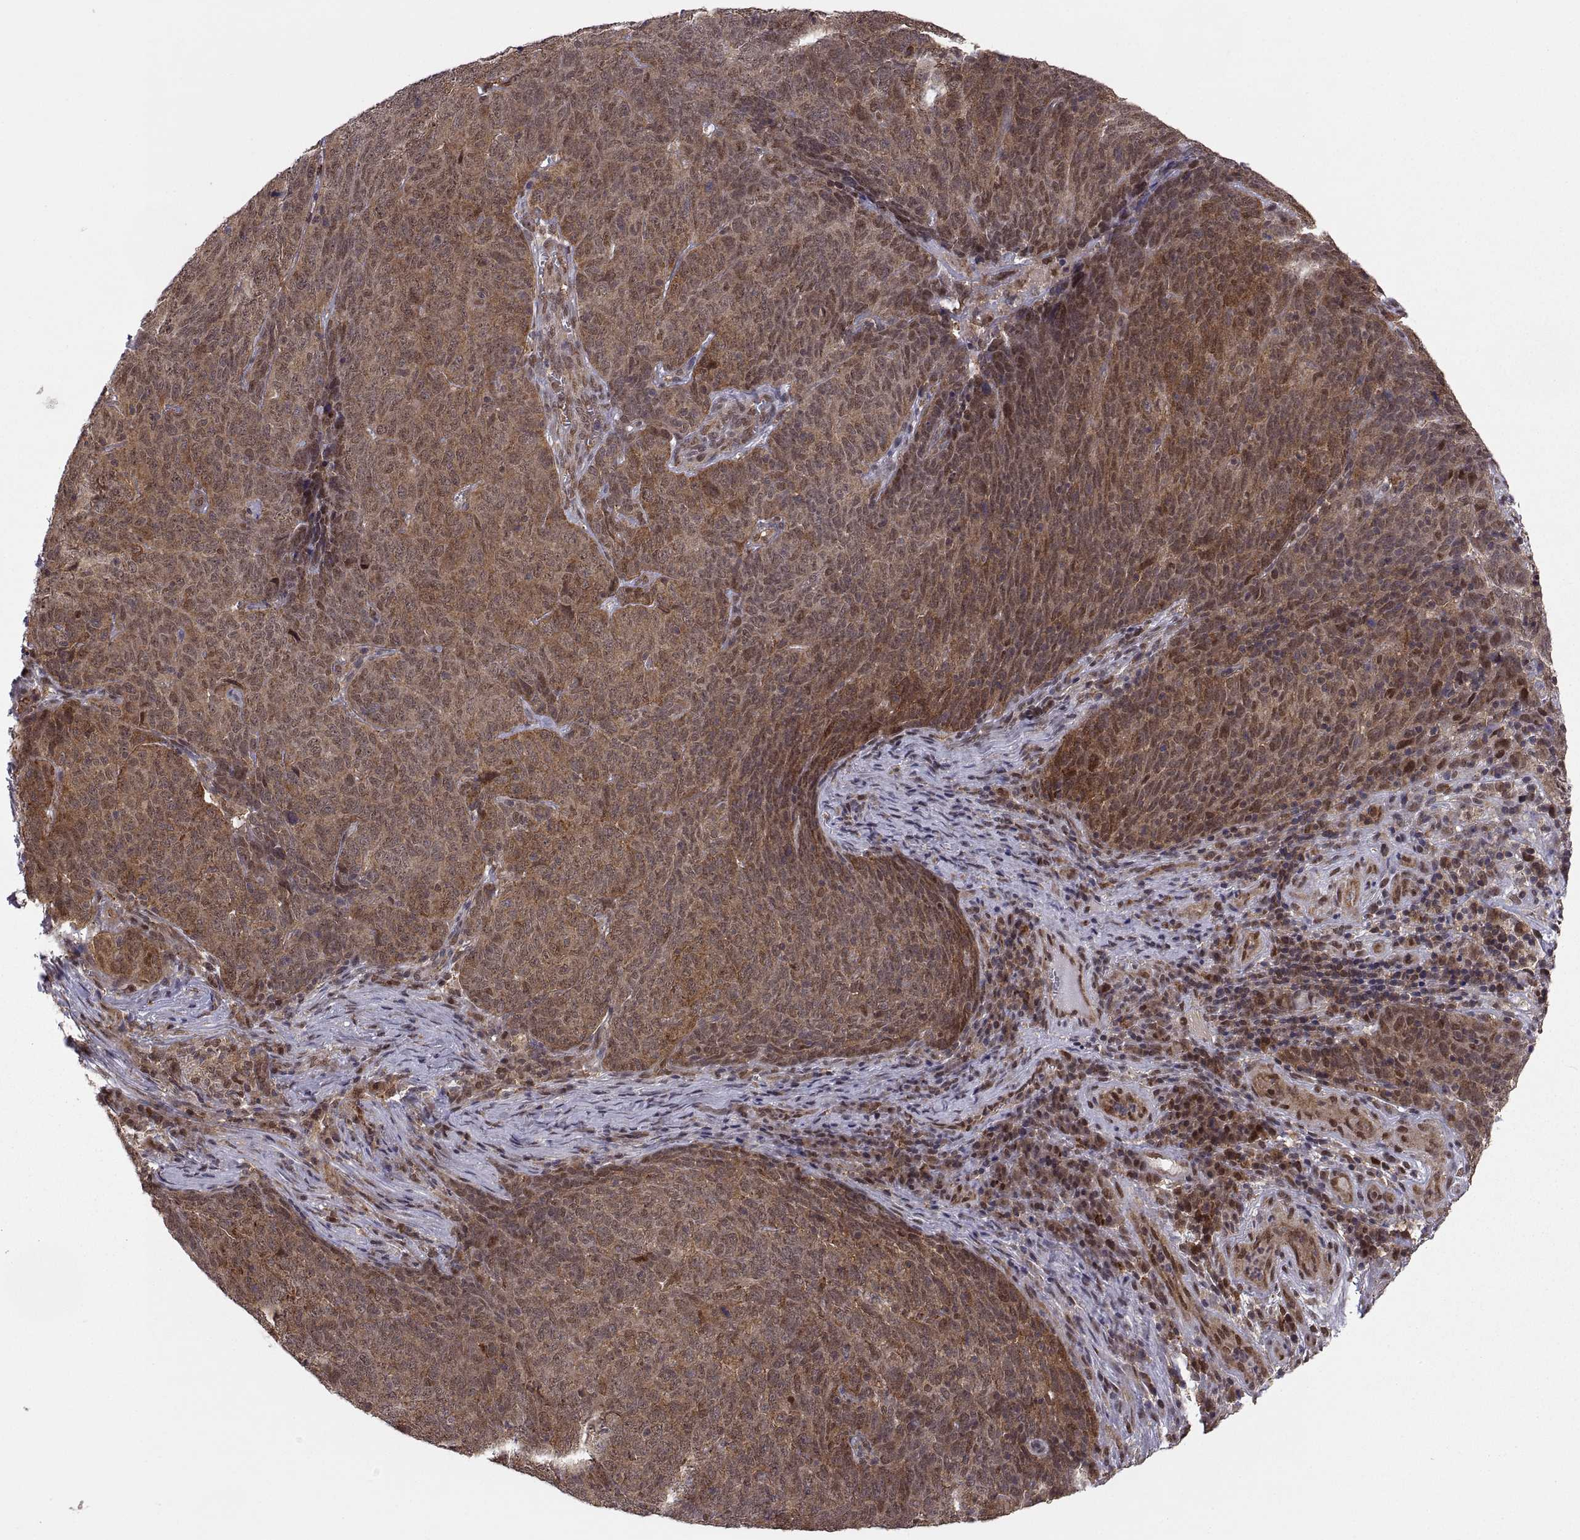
{"staining": {"intensity": "moderate", "quantity": ">75%", "location": "cytoplasmic/membranous"}, "tissue": "skin cancer", "cell_type": "Tumor cells", "image_type": "cancer", "snomed": [{"axis": "morphology", "description": "Squamous cell carcinoma, NOS"}, {"axis": "topography", "description": "Skin"}, {"axis": "topography", "description": "Anal"}], "caption": "There is medium levels of moderate cytoplasmic/membranous positivity in tumor cells of skin squamous cell carcinoma, as demonstrated by immunohistochemical staining (brown color).", "gene": "PSMC2", "patient": {"sex": "female", "age": 51}}